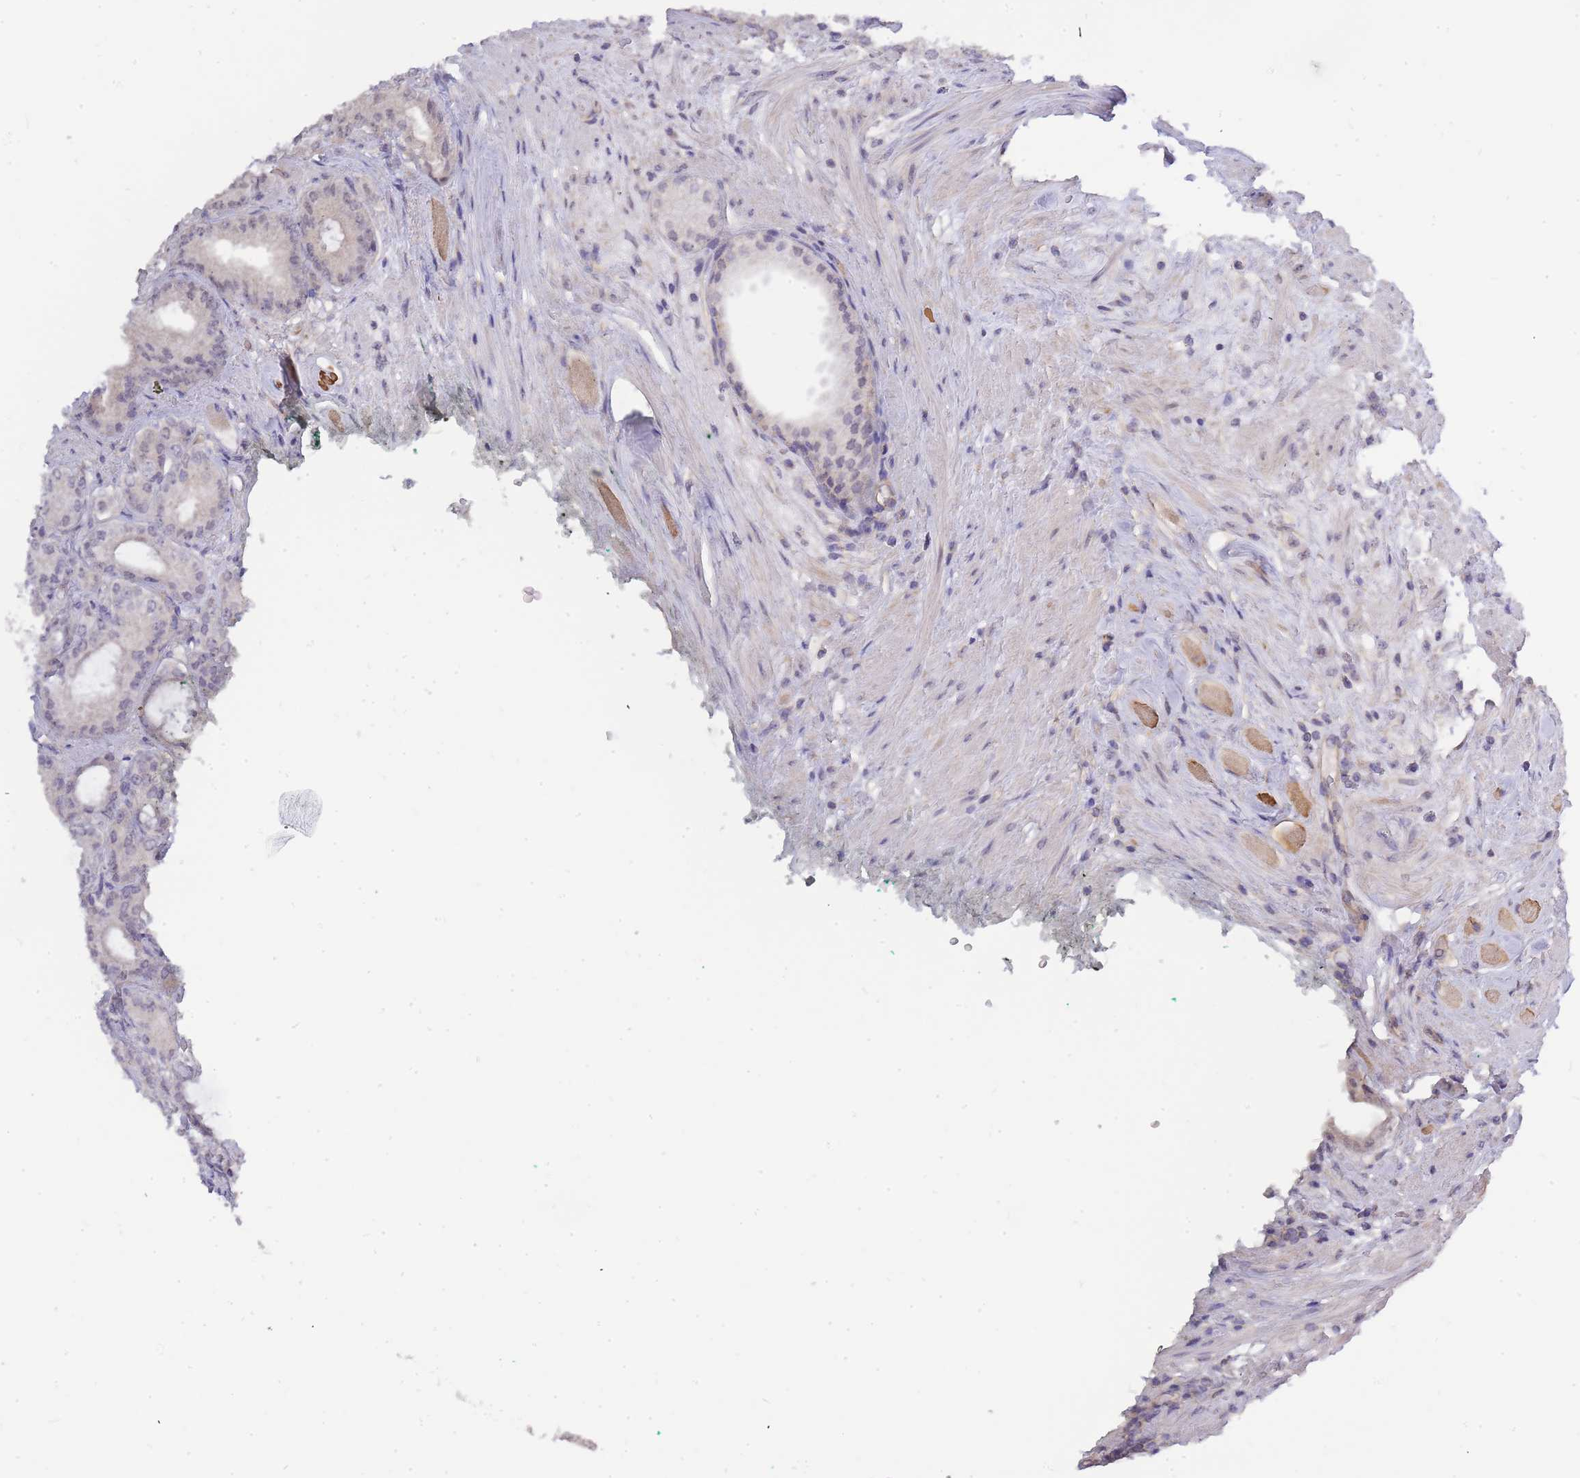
{"staining": {"intensity": "negative", "quantity": "none", "location": "none"}, "tissue": "prostate cancer", "cell_type": "Tumor cells", "image_type": "cancer", "snomed": [{"axis": "morphology", "description": "Adenocarcinoma, High grade"}, {"axis": "topography", "description": "Prostate"}], "caption": "Image shows no significant protein staining in tumor cells of prostate high-grade adenocarcinoma.", "gene": "C19orf25", "patient": {"sex": "male", "age": 71}}